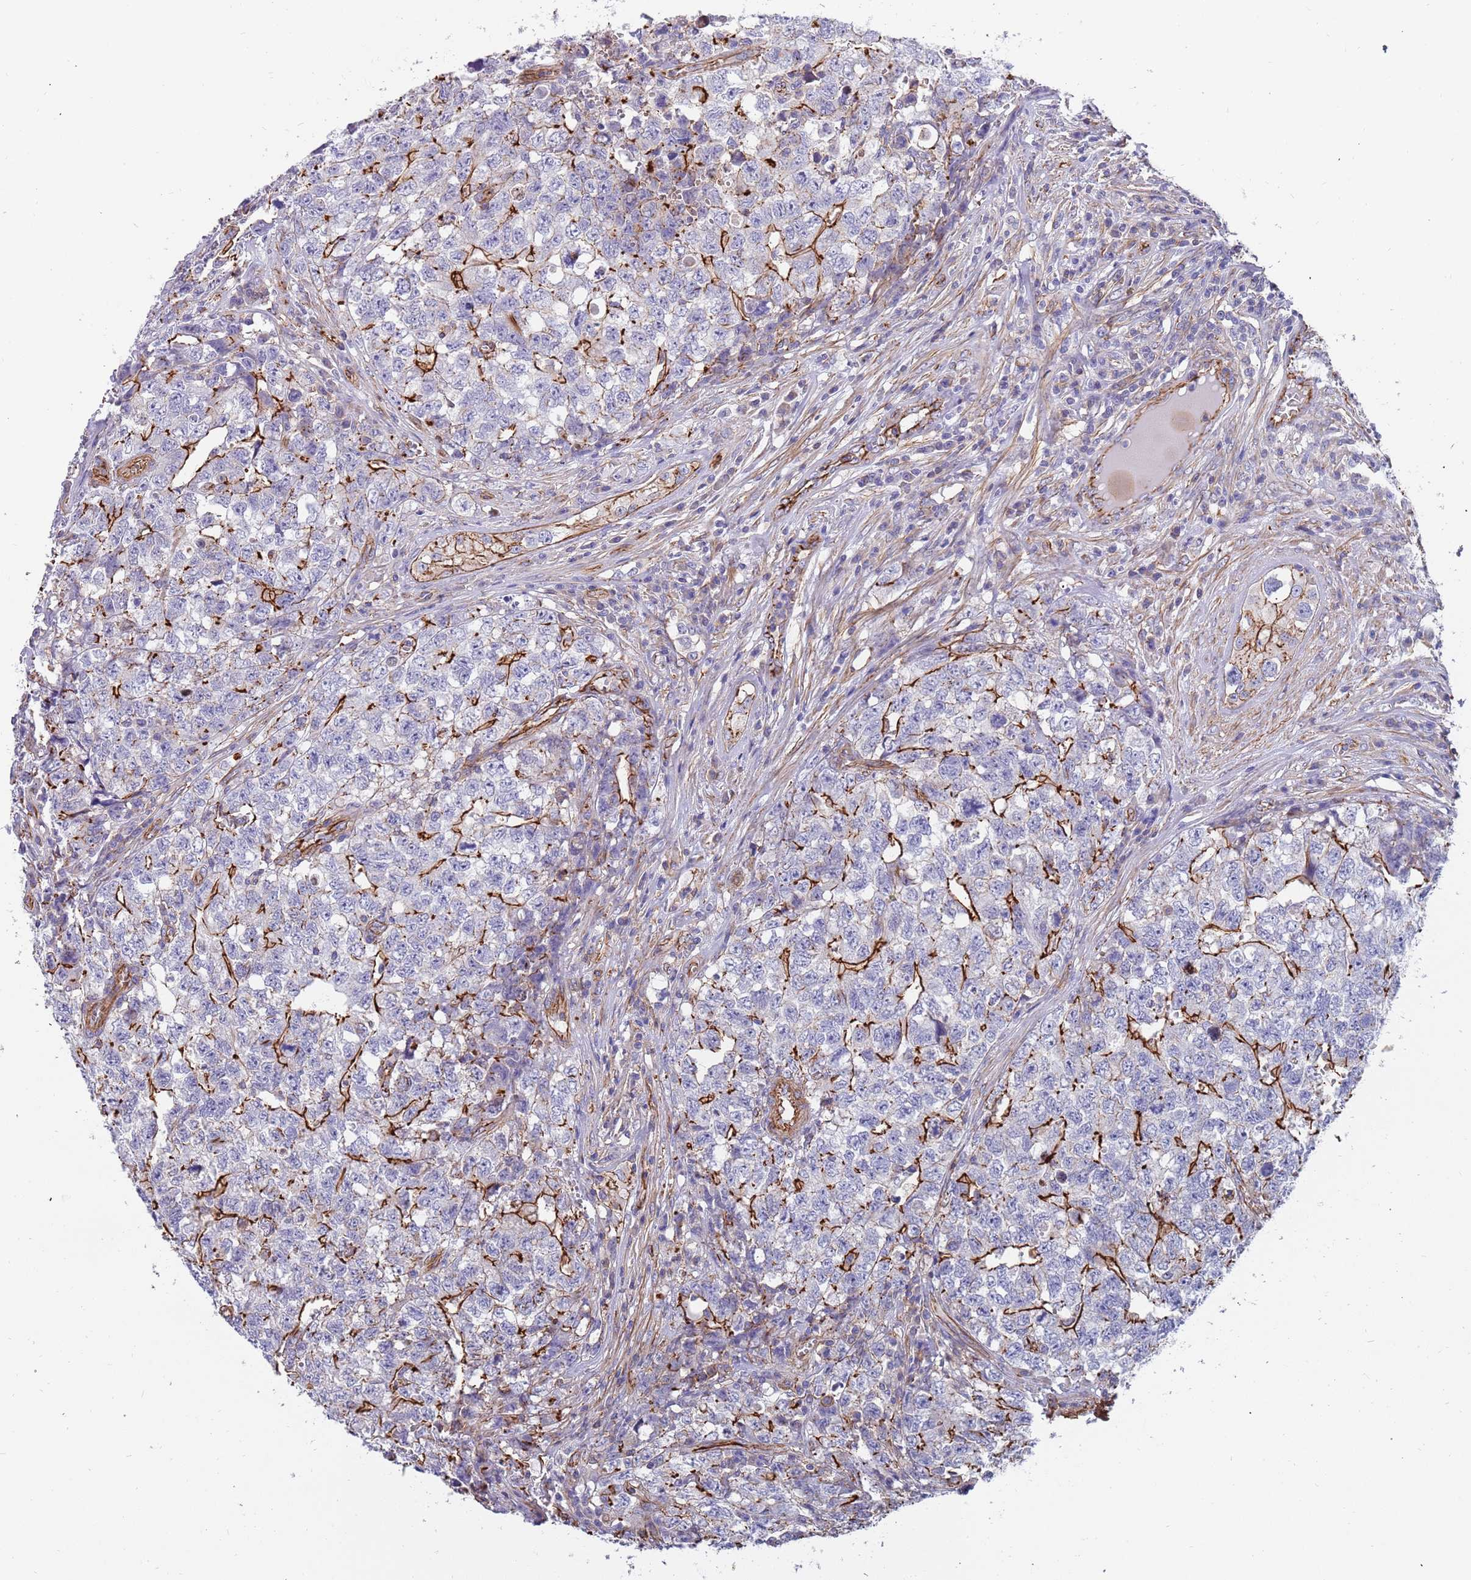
{"staining": {"intensity": "strong", "quantity": "25%-75%", "location": "cytoplasmic/membranous"}, "tissue": "testis cancer", "cell_type": "Tumor cells", "image_type": "cancer", "snomed": [{"axis": "morphology", "description": "Carcinoma, Embryonal, NOS"}, {"axis": "topography", "description": "Testis"}], "caption": "Immunohistochemistry staining of testis cancer (embryonal carcinoma), which exhibits high levels of strong cytoplasmic/membranous positivity in approximately 25%-75% of tumor cells indicating strong cytoplasmic/membranous protein staining. The staining was performed using DAB (brown) for protein detection and nuclei were counterstained in hematoxylin (blue).", "gene": "GFRAL", "patient": {"sex": "male", "age": 31}}